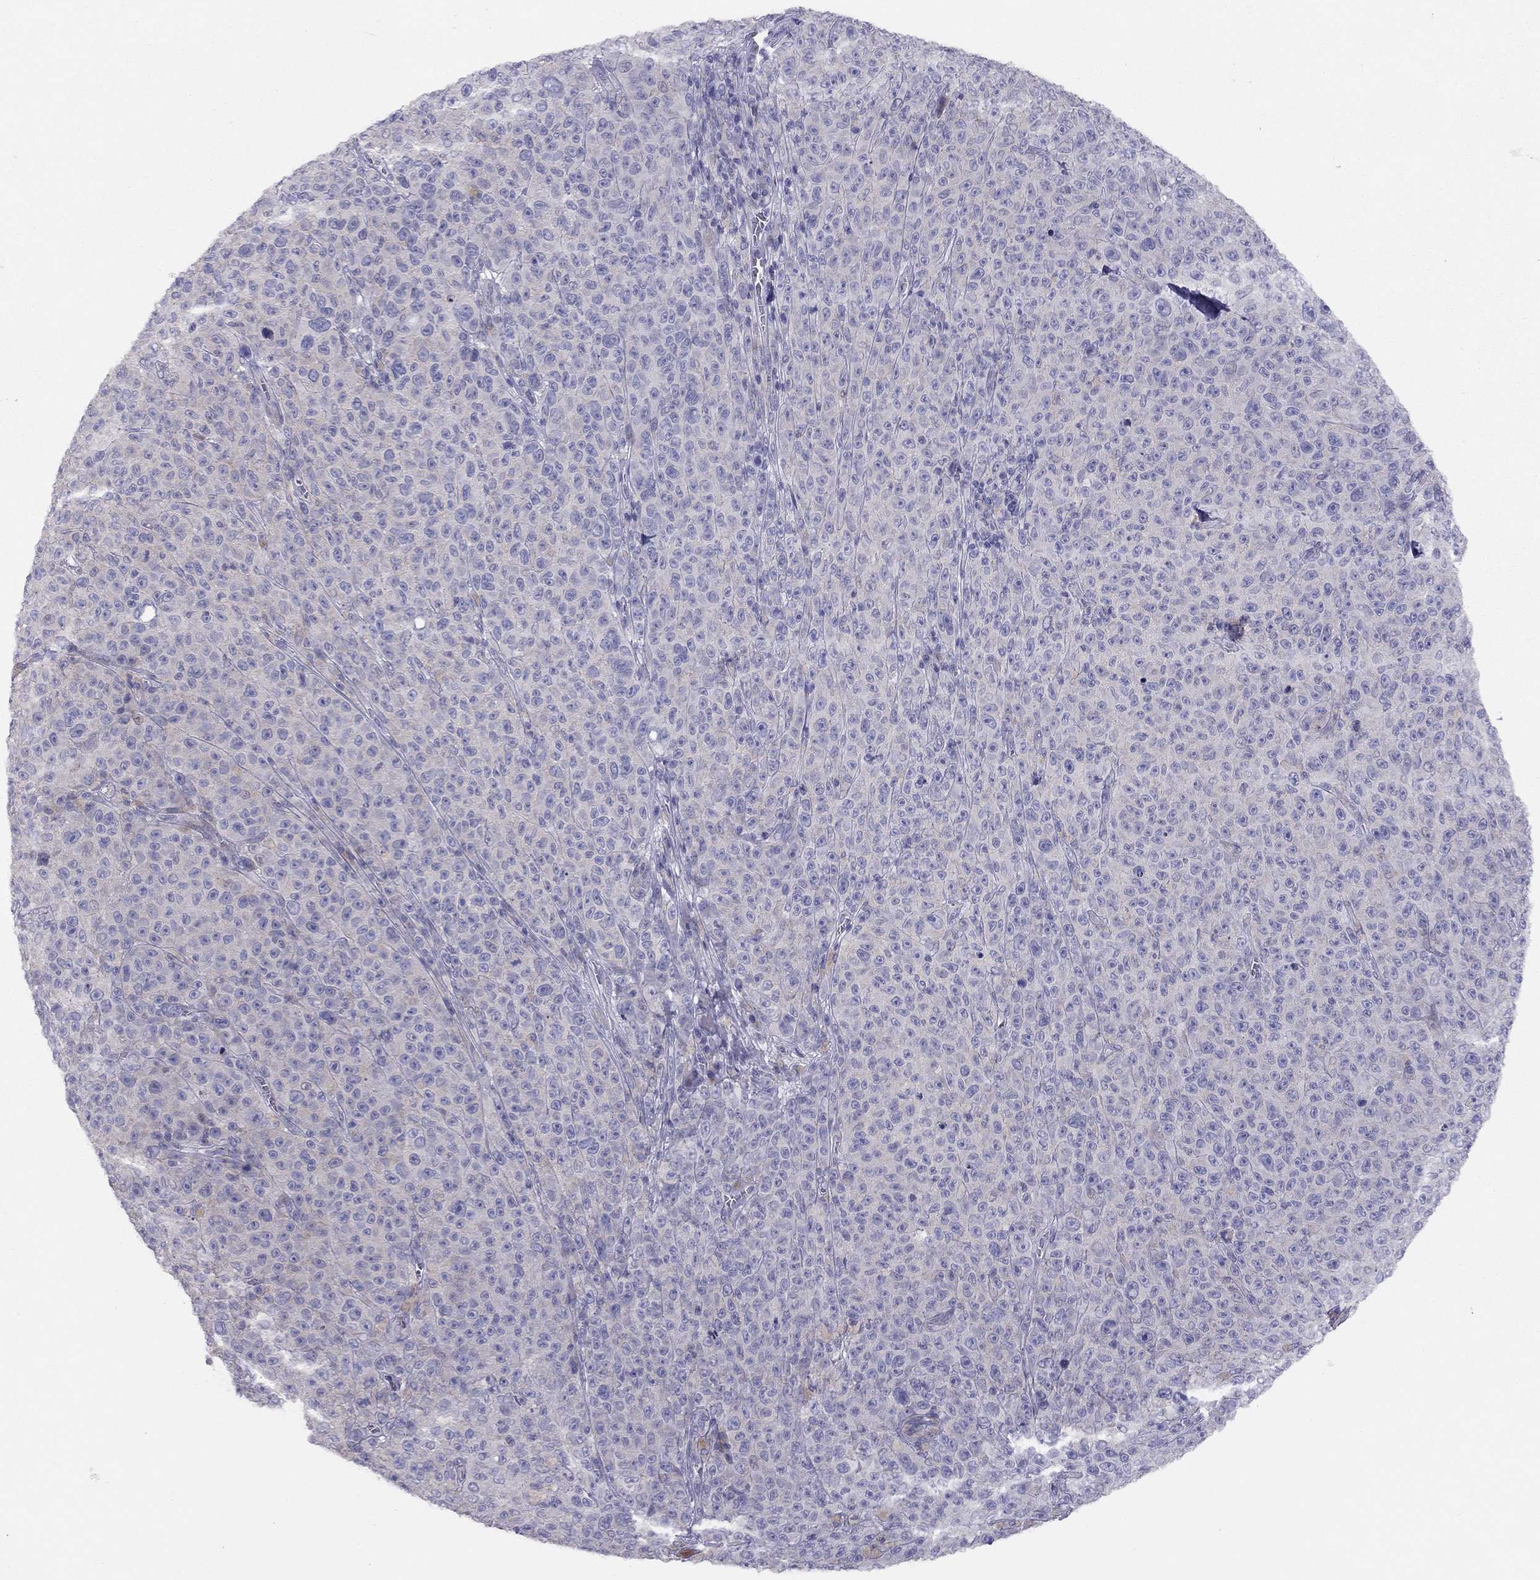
{"staining": {"intensity": "negative", "quantity": "none", "location": "none"}, "tissue": "melanoma", "cell_type": "Tumor cells", "image_type": "cancer", "snomed": [{"axis": "morphology", "description": "Malignant melanoma, NOS"}, {"axis": "topography", "description": "Skin"}], "caption": "High magnification brightfield microscopy of melanoma stained with DAB (3,3'-diaminobenzidine) (brown) and counterstained with hematoxylin (blue): tumor cells show no significant expression.", "gene": "SYTL2", "patient": {"sex": "female", "age": 82}}